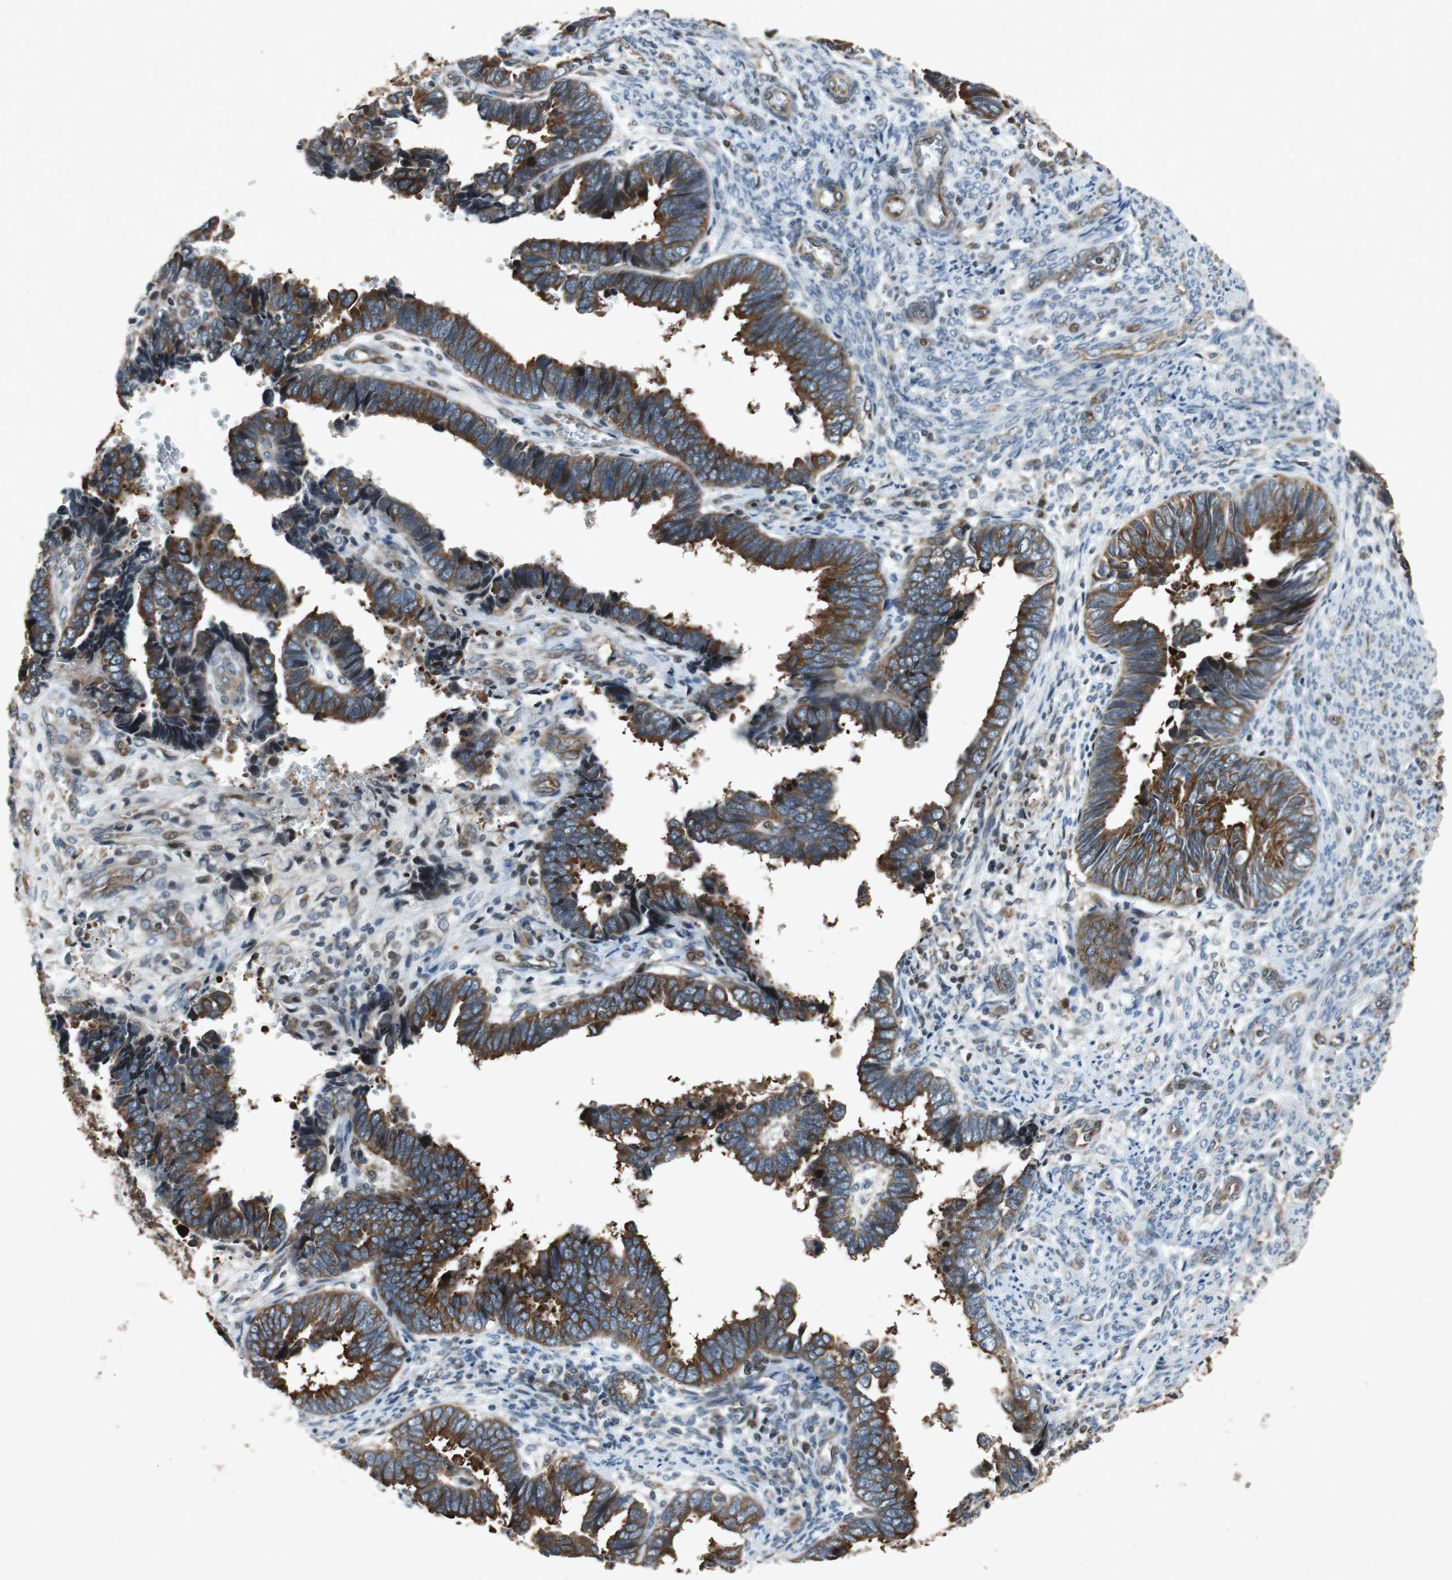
{"staining": {"intensity": "strong", "quantity": ">75%", "location": "cytoplasmic/membranous"}, "tissue": "endometrial cancer", "cell_type": "Tumor cells", "image_type": "cancer", "snomed": [{"axis": "morphology", "description": "Adenocarcinoma, NOS"}, {"axis": "topography", "description": "Endometrium"}], "caption": "Endometrial cancer (adenocarcinoma) tissue exhibits strong cytoplasmic/membranous expression in approximately >75% of tumor cells Using DAB (3,3'-diaminobenzidine) (brown) and hematoxylin (blue) stains, captured at high magnification using brightfield microscopy.", "gene": "TUBA4A", "patient": {"sex": "female", "age": 75}}